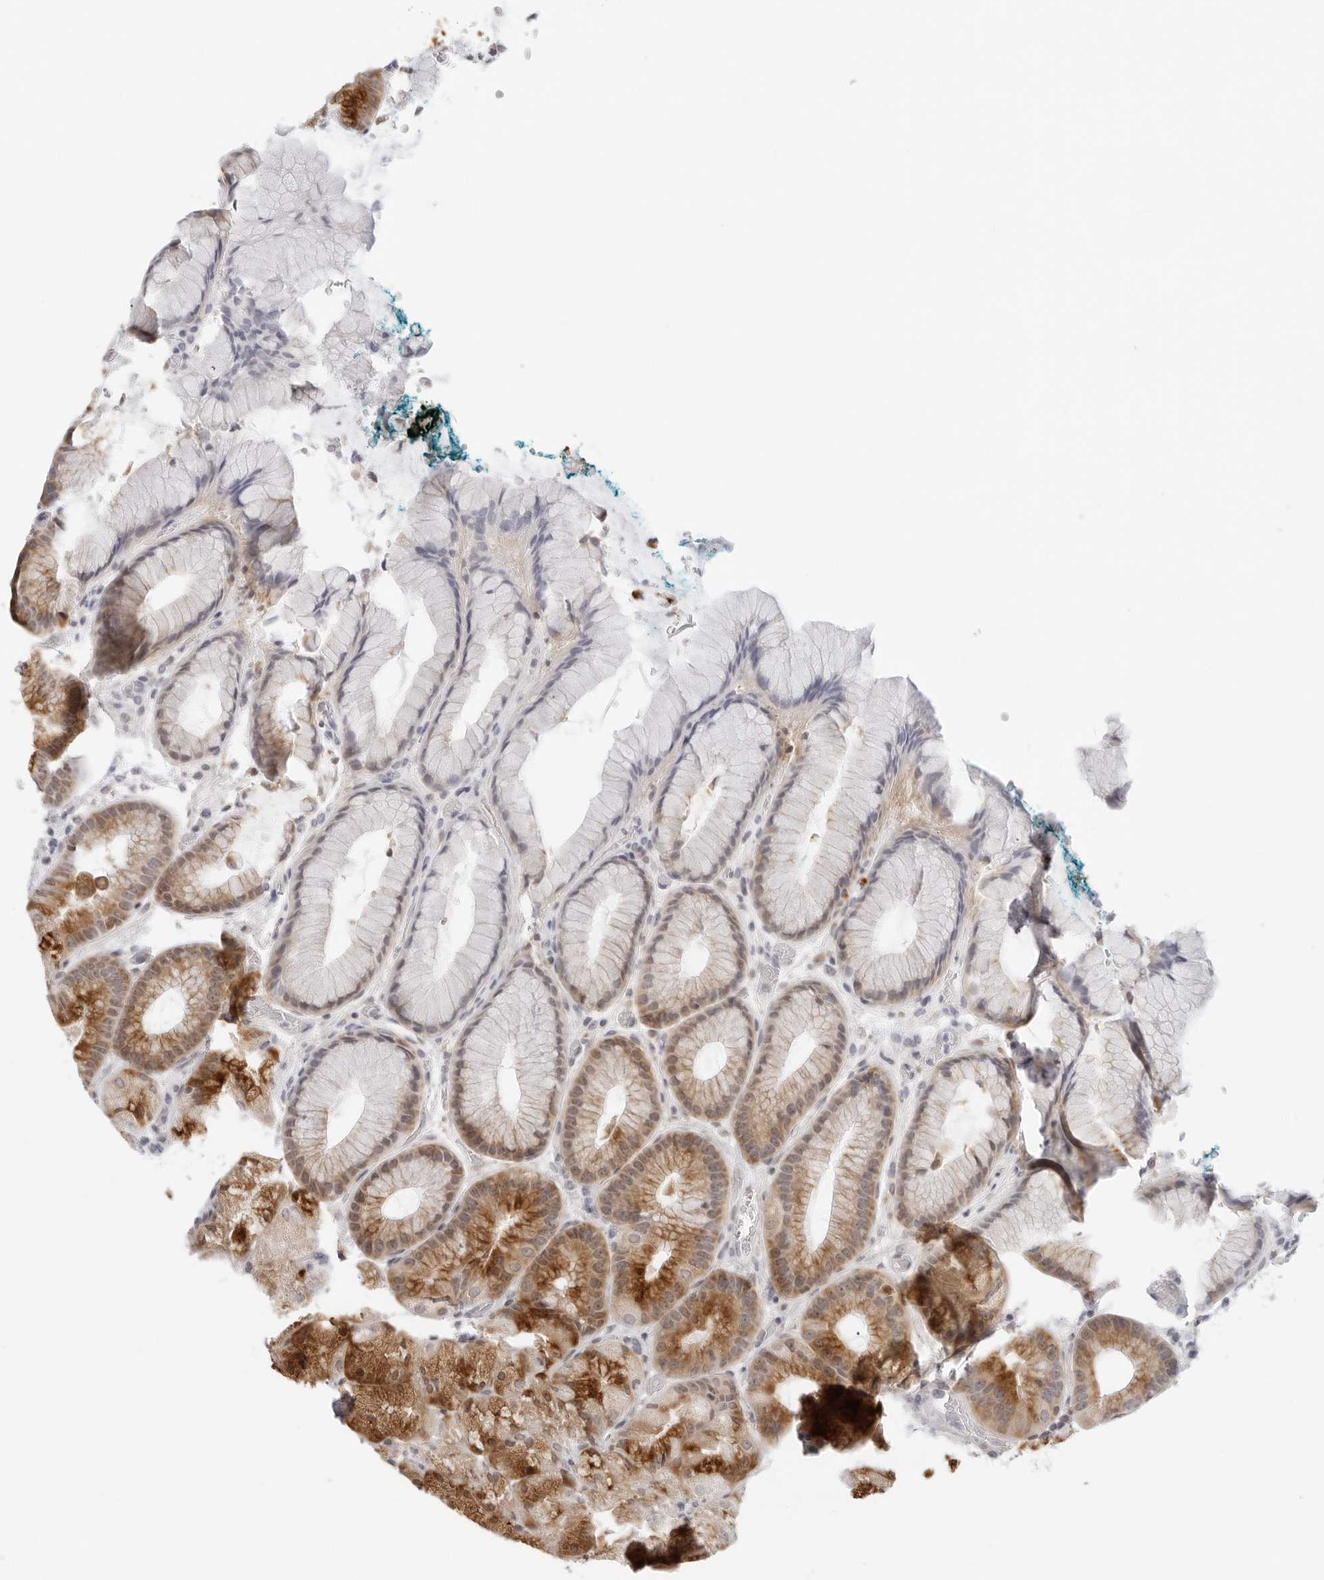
{"staining": {"intensity": "moderate", "quantity": ">75%", "location": "cytoplasmic/membranous,nuclear"}, "tissue": "stomach", "cell_type": "Glandular cells", "image_type": "normal", "snomed": [{"axis": "morphology", "description": "Normal tissue, NOS"}, {"axis": "topography", "description": "Stomach, upper"}, {"axis": "topography", "description": "Stomach"}], "caption": "The histopathology image exhibits staining of normal stomach, revealing moderate cytoplasmic/membranous,nuclear protein staining (brown color) within glandular cells. The staining was performed using DAB (3,3'-diaminobenzidine), with brown indicating positive protein expression. Nuclei are stained blue with hematoxylin.", "gene": "CIART", "patient": {"sex": "male", "age": 48}}